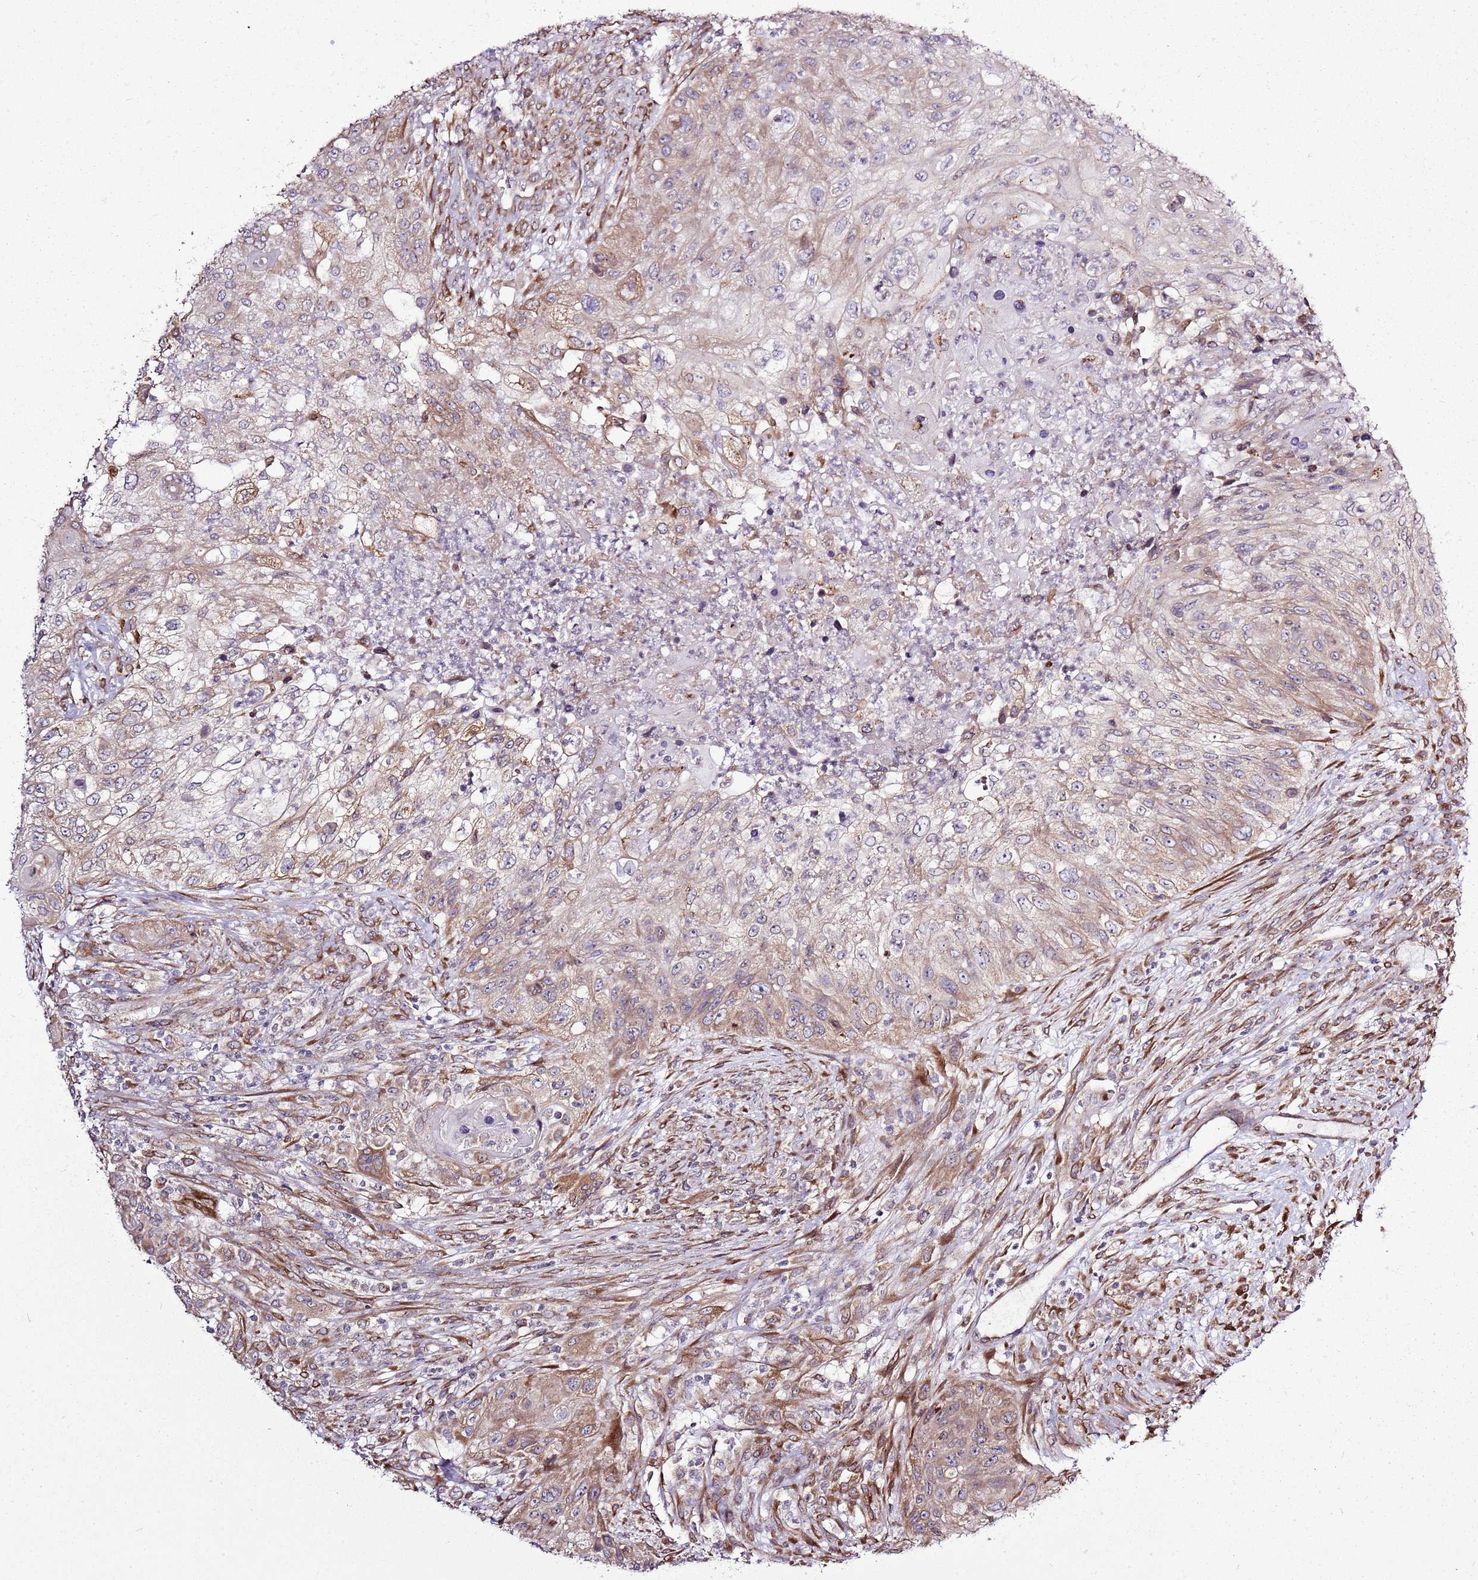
{"staining": {"intensity": "weak", "quantity": "25%-75%", "location": "cytoplasmic/membranous"}, "tissue": "urothelial cancer", "cell_type": "Tumor cells", "image_type": "cancer", "snomed": [{"axis": "morphology", "description": "Urothelial carcinoma, High grade"}, {"axis": "topography", "description": "Urinary bladder"}], "caption": "Immunohistochemistry (IHC) histopathology image of high-grade urothelial carcinoma stained for a protein (brown), which exhibits low levels of weak cytoplasmic/membranous positivity in about 25%-75% of tumor cells.", "gene": "TMED10", "patient": {"sex": "female", "age": 60}}